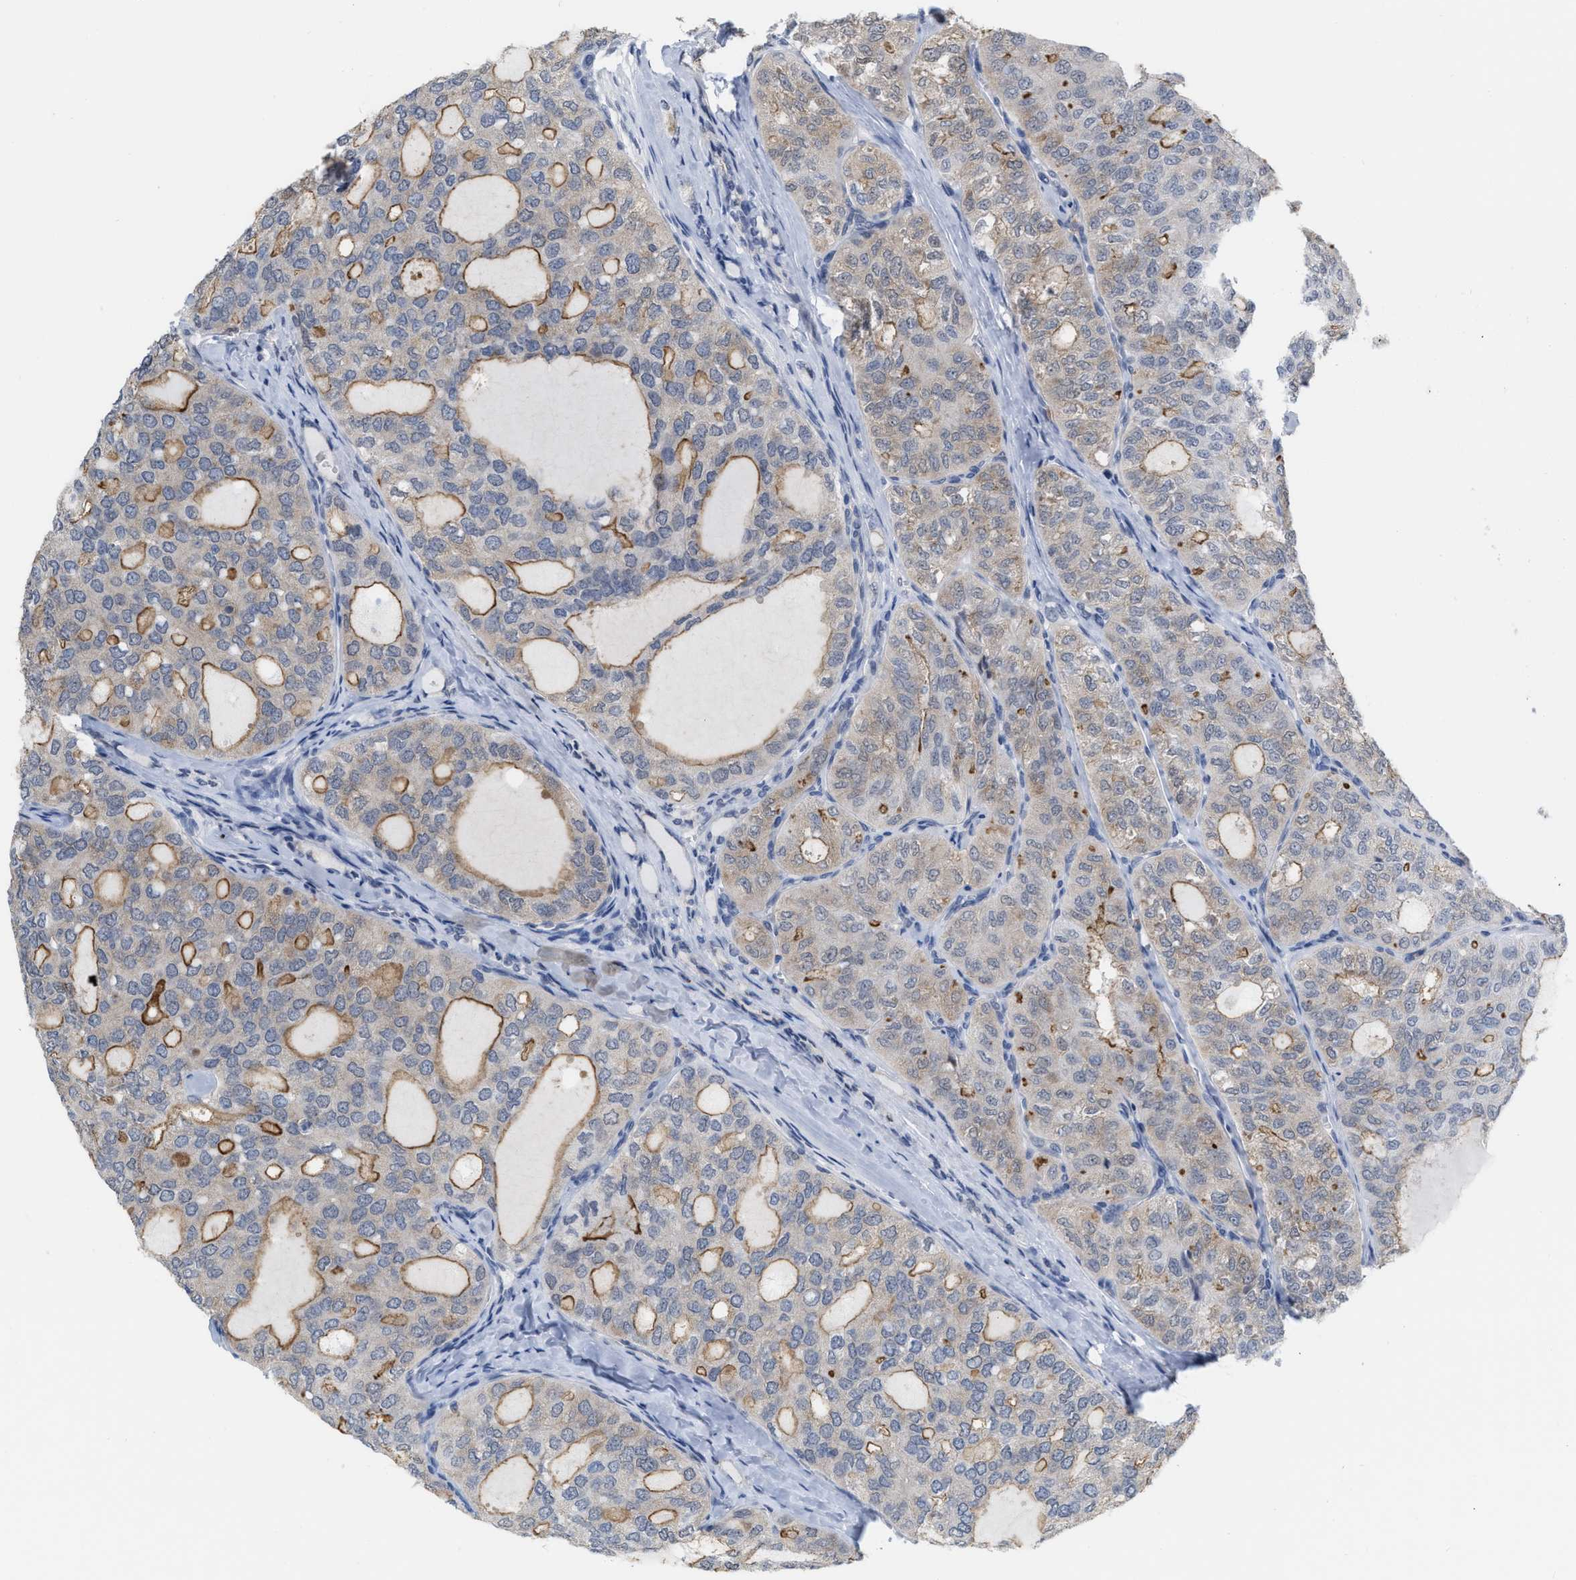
{"staining": {"intensity": "moderate", "quantity": "25%-75%", "location": "cytoplasmic/membranous"}, "tissue": "thyroid cancer", "cell_type": "Tumor cells", "image_type": "cancer", "snomed": [{"axis": "morphology", "description": "Follicular adenoma carcinoma, NOS"}, {"axis": "topography", "description": "Thyroid gland"}], "caption": "High-power microscopy captured an IHC histopathology image of thyroid cancer, revealing moderate cytoplasmic/membranous expression in about 25%-75% of tumor cells. (Brightfield microscopy of DAB IHC at high magnification).", "gene": "BAIAP2L1", "patient": {"sex": "male", "age": 75}}